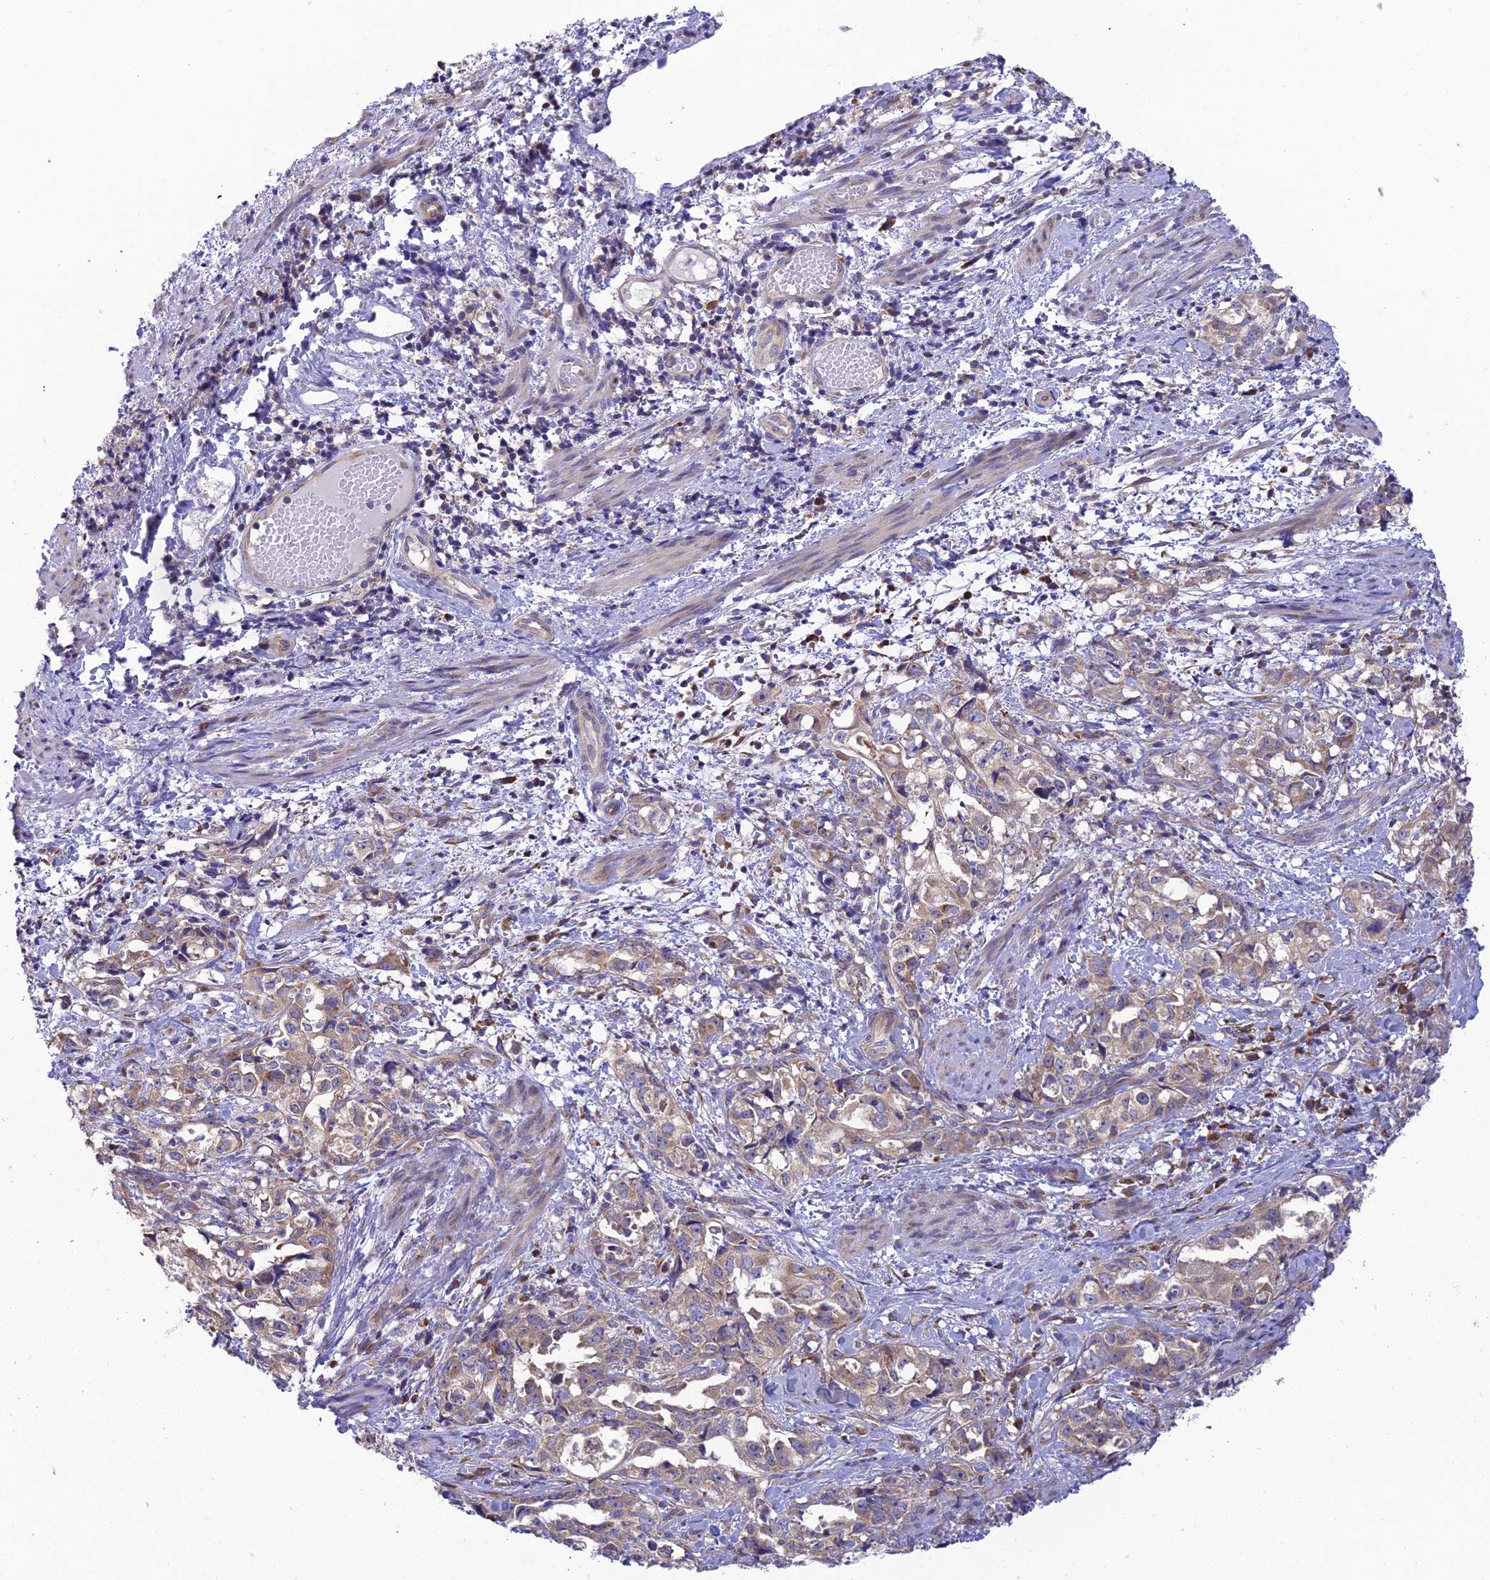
{"staining": {"intensity": "weak", "quantity": "25%-75%", "location": "cytoplasmic/membranous"}, "tissue": "endometrial cancer", "cell_type": "Tumor cells", "image_type": "cancer", "snomed": [{"axis": "morphology", "description": "Adenocarcinoma, NOS"}, {"axis": "topography", "description": "Endometrium"}], "caption": "There is low levels of weak cytoplasmic/membranous staining in tumor cells of endometrial cancer, as demonstrated by immunohistochemical staining (brown color).", "gene": "CLCN7", "patient": {"sex": "female", "age": 65}}